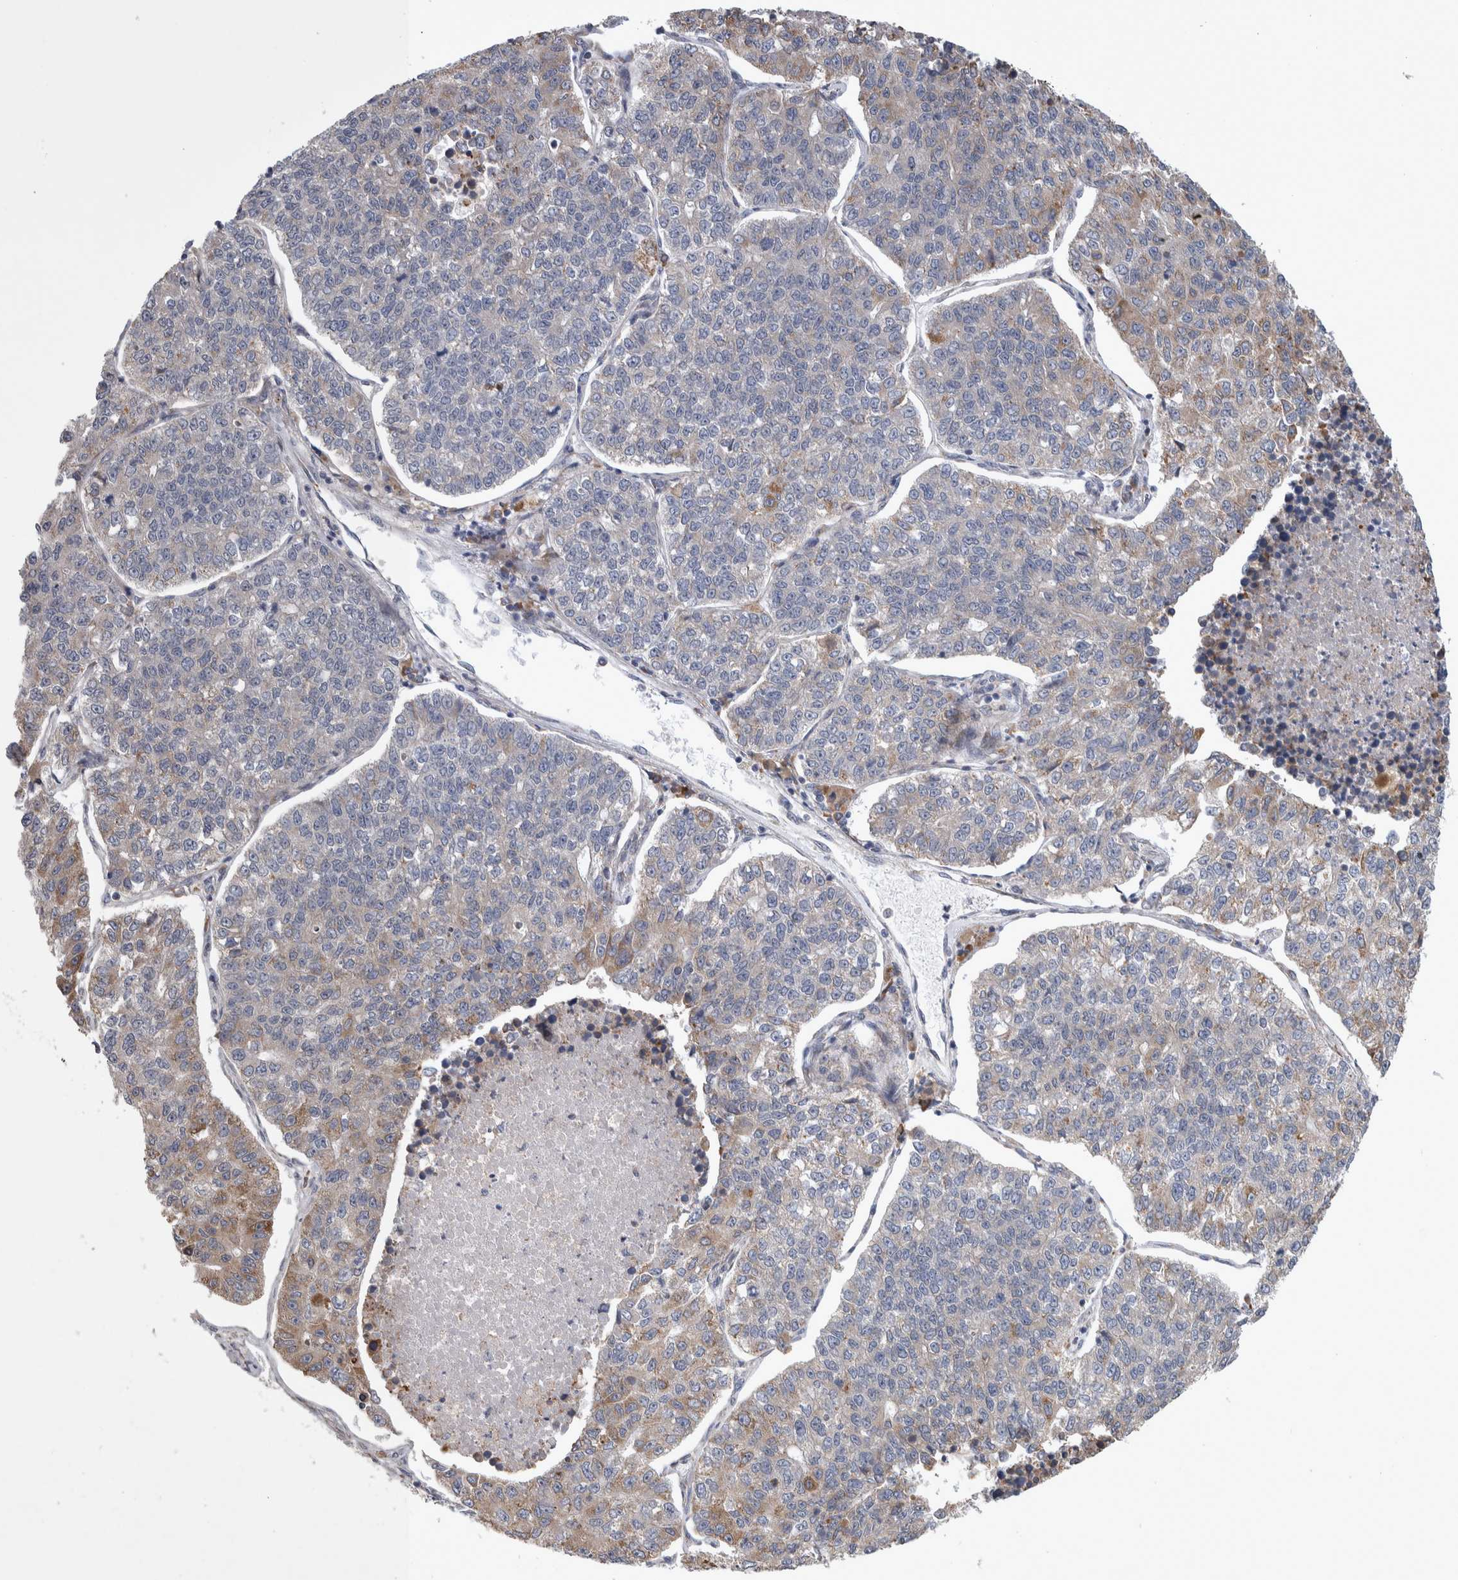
{"staining": {"intensity": "weak", "quantity": "25%-75%", "location": "cytoplasmic/membranous"}, "tissue": "lung cancer", "cell_type": "Tumor cells", "image_type": "cancer", "snomed": [{"axis": "morphology", "description": "Adenocarcinoma, NOS"}, {"axis": "topography", "description": "Lung"}], "caption": "Protein staining demonstrates weak cytoplasmic/membranous expression in approximately 25%-75% of tumor cells in lung cancer.", "gene": "IBTK", "patient": {"sex": "male", "age": 49}}